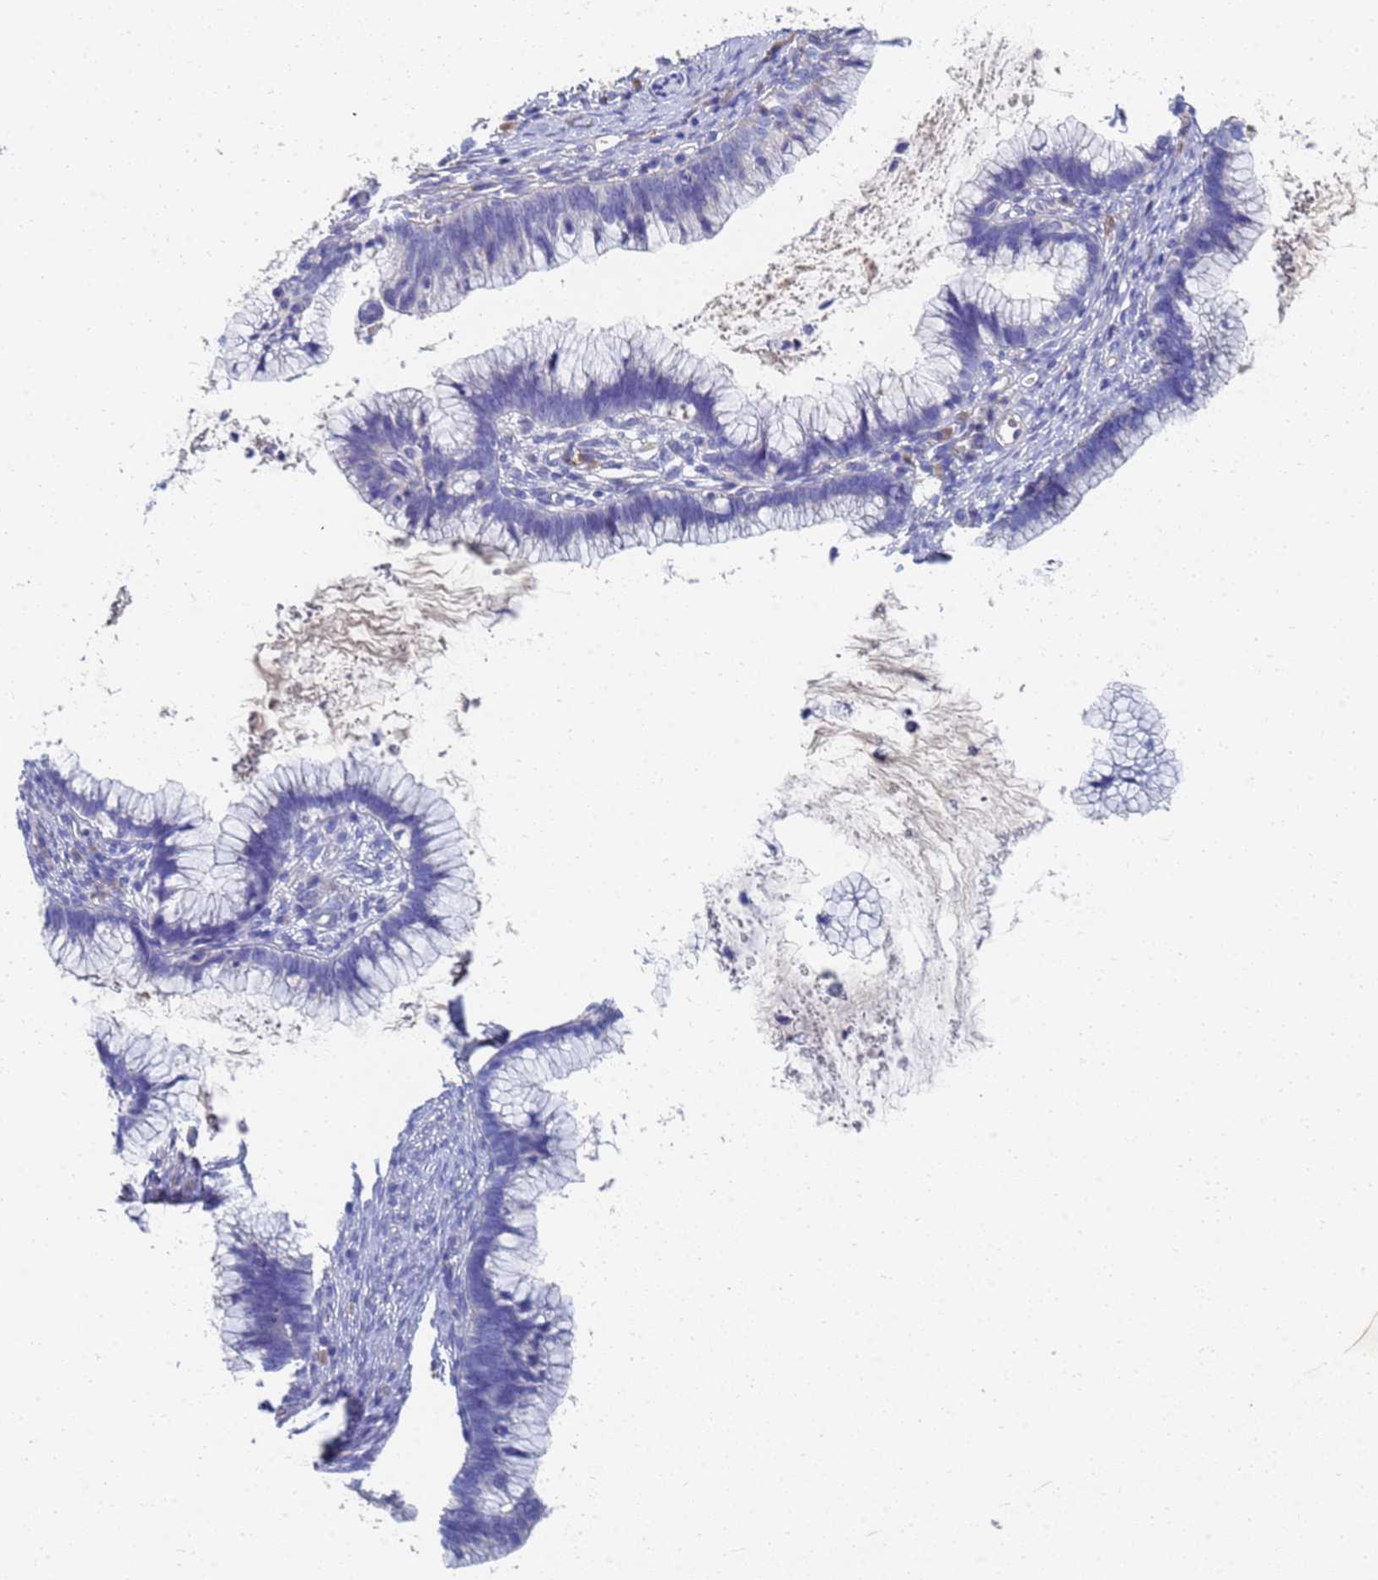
{"staining": {"intensity": "negative", "quantity": "none", "location": "none"}, "tissue": "cervical cancer", "cell_type": "Tumor cells", "image_type": "cancer", "snomed": [{"axis": "morphology", "description": "Adenocarcinoma, NOS"}, {"axis": "topography", "description": "Cervix"}], "caption": "Immunohistochemistry image of neoplastic tissue: human adenocarcinoma (cervical) stained with DAB shows no significant protein staining in tumor cells.", "gene": "LBX2", "patient": {"sex": "female", "age": 36}}